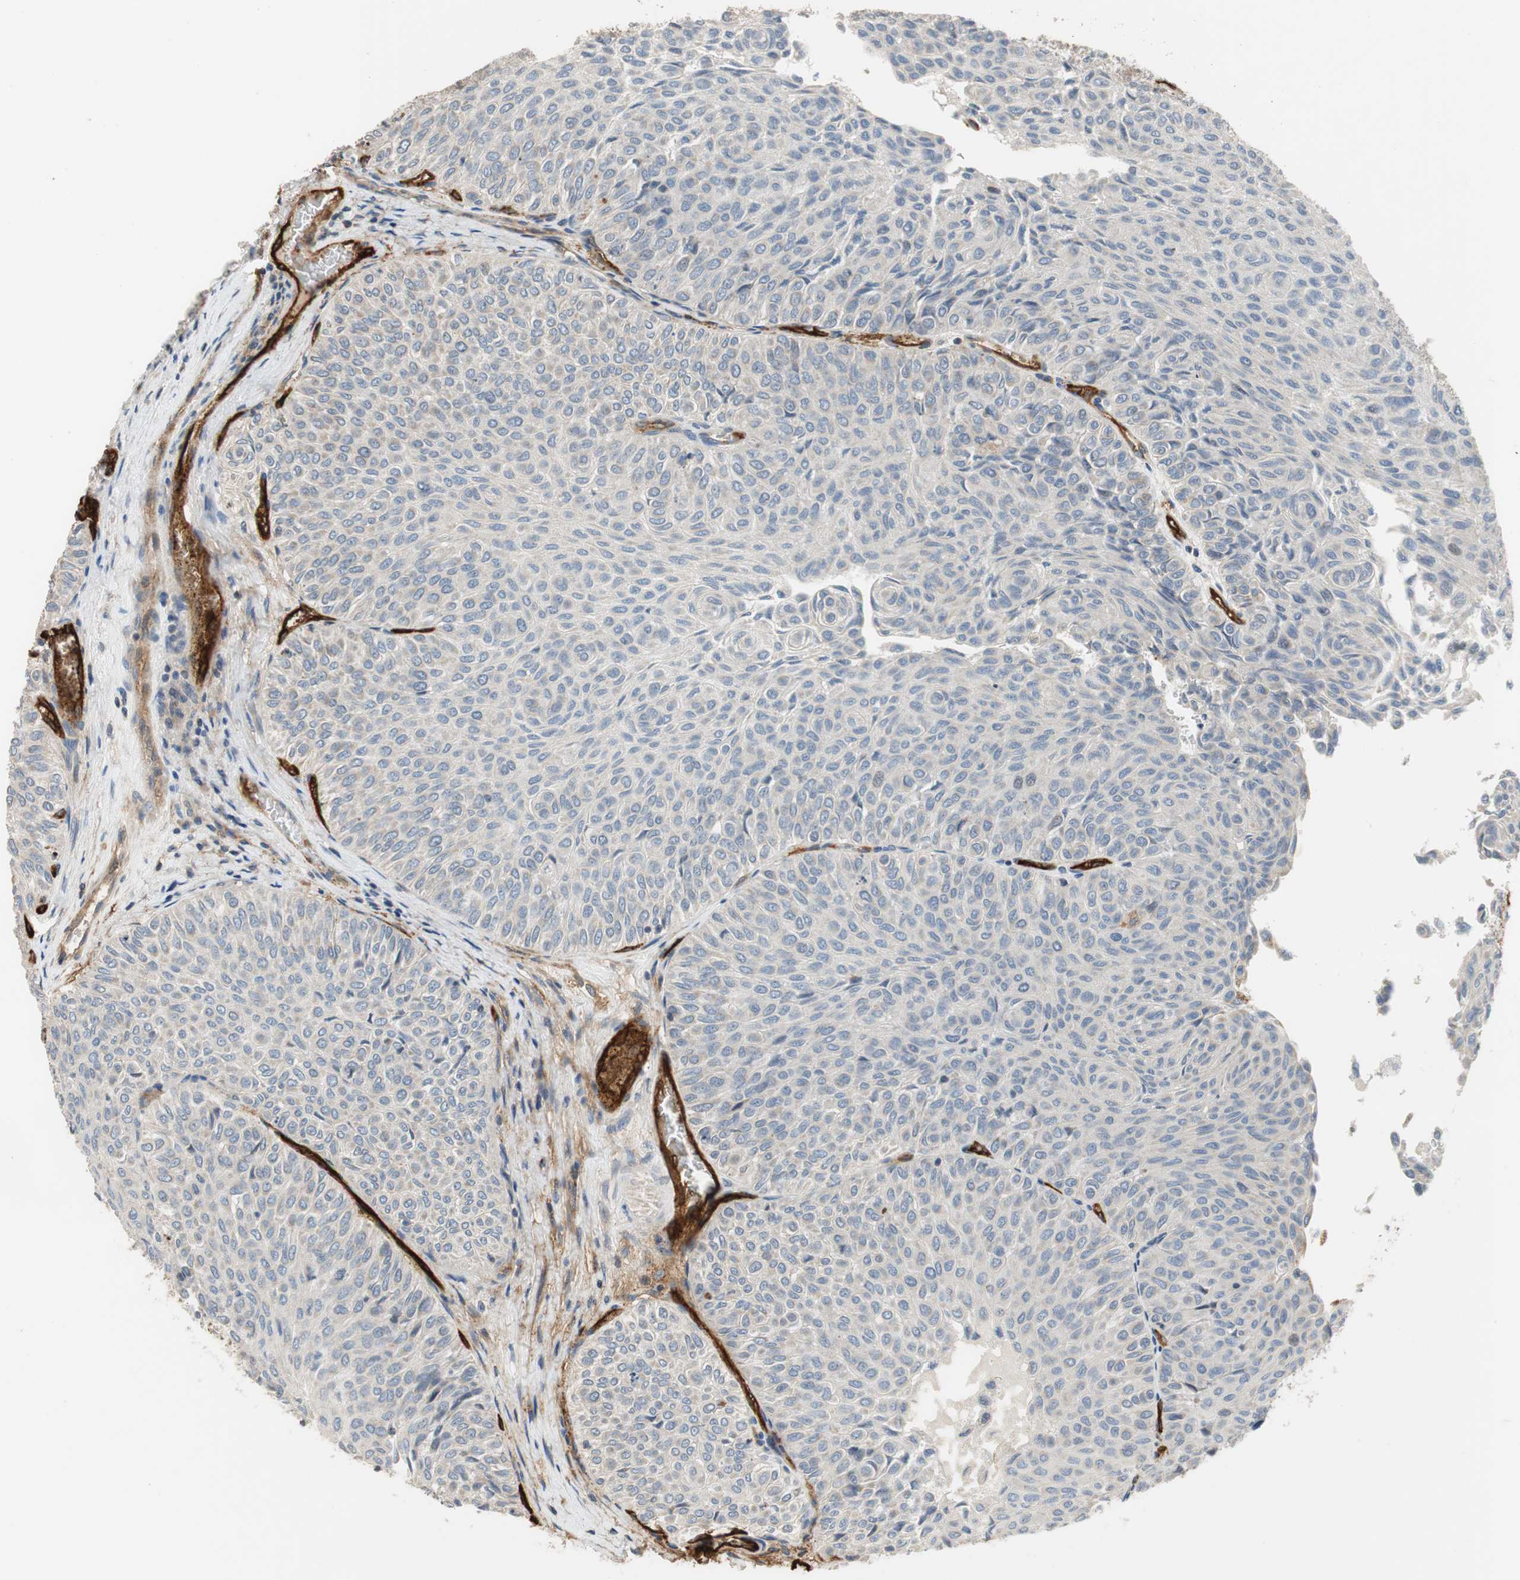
{"staining": {"intensity": "negative", "quantity": "none", "location": "none"}, "tissue": "urothelial cancer", "cell_type": "Tumor cells", "image_type": "cancer", "snomed": [{"axis": "morphology", "description": "Urothelial carcinoma, Low grade"}, {"axis": "topography", "description": "Urinary bladder"}], "caption": "An IHC micrograph of urothelial cancer is shown. There is no staining in tumor cells of urothelial cancer.", "gene": "ALPL", "patient": {"sex": "male", "age": 78}}